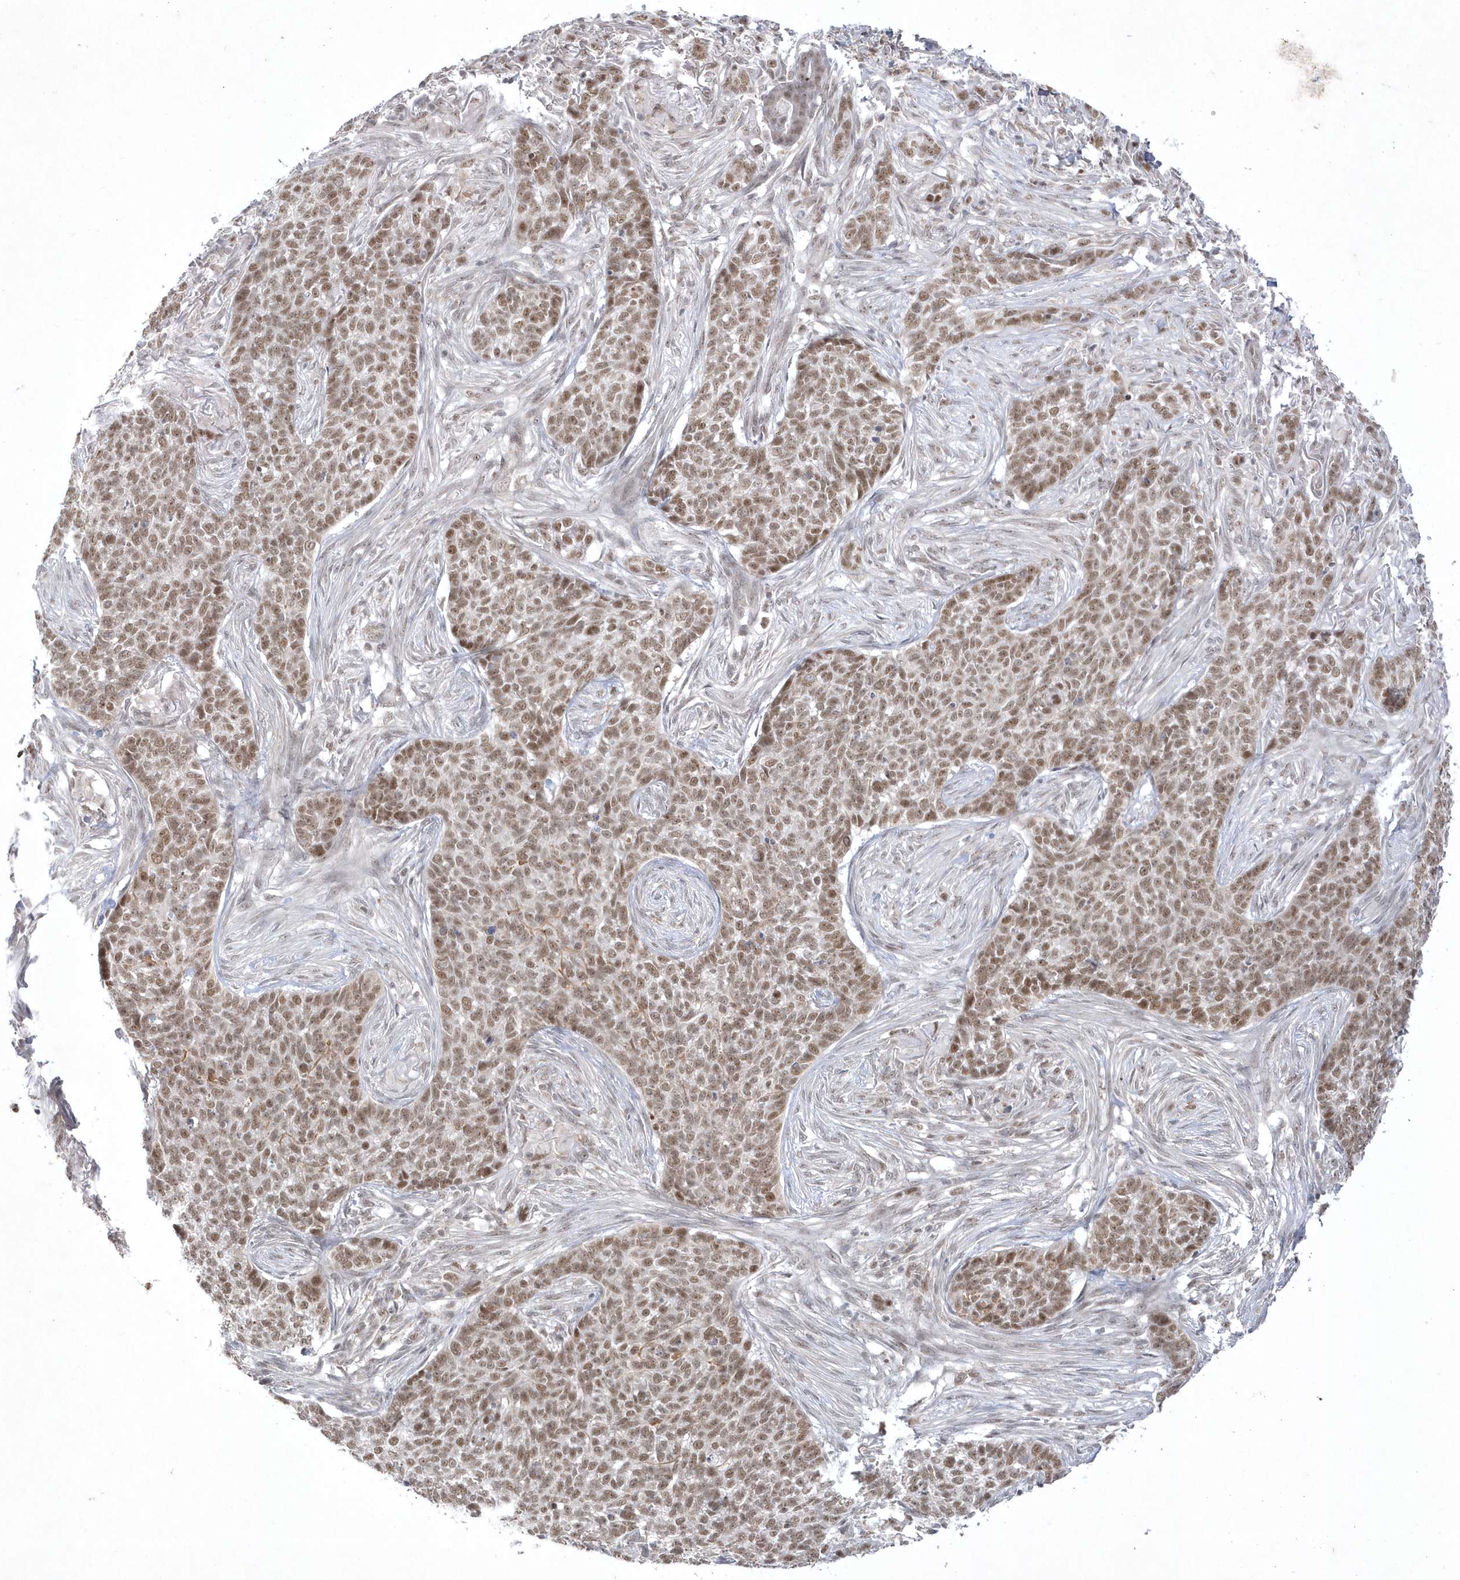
{"staining": {"intensity": "moderate", "quantity": ">75%", "location": "nuclear"}, "tissue": "skin cancer", "cell_type": "Tumor cells", "image_type": "cancer", "snomed": [{"axis": "morphology", "description": "Basal cell carcinoma"}, {"axis": "topography", "description": "Skin"}], "caption": "A high-resolution image shows immunohistochemistry (IHC) staining of skin cancer, which demonstrates moderate nuclear staining in about >75% of tumor cells.", "gene": "CPSF3", "patient": {"sex": "male", "age": 85}}